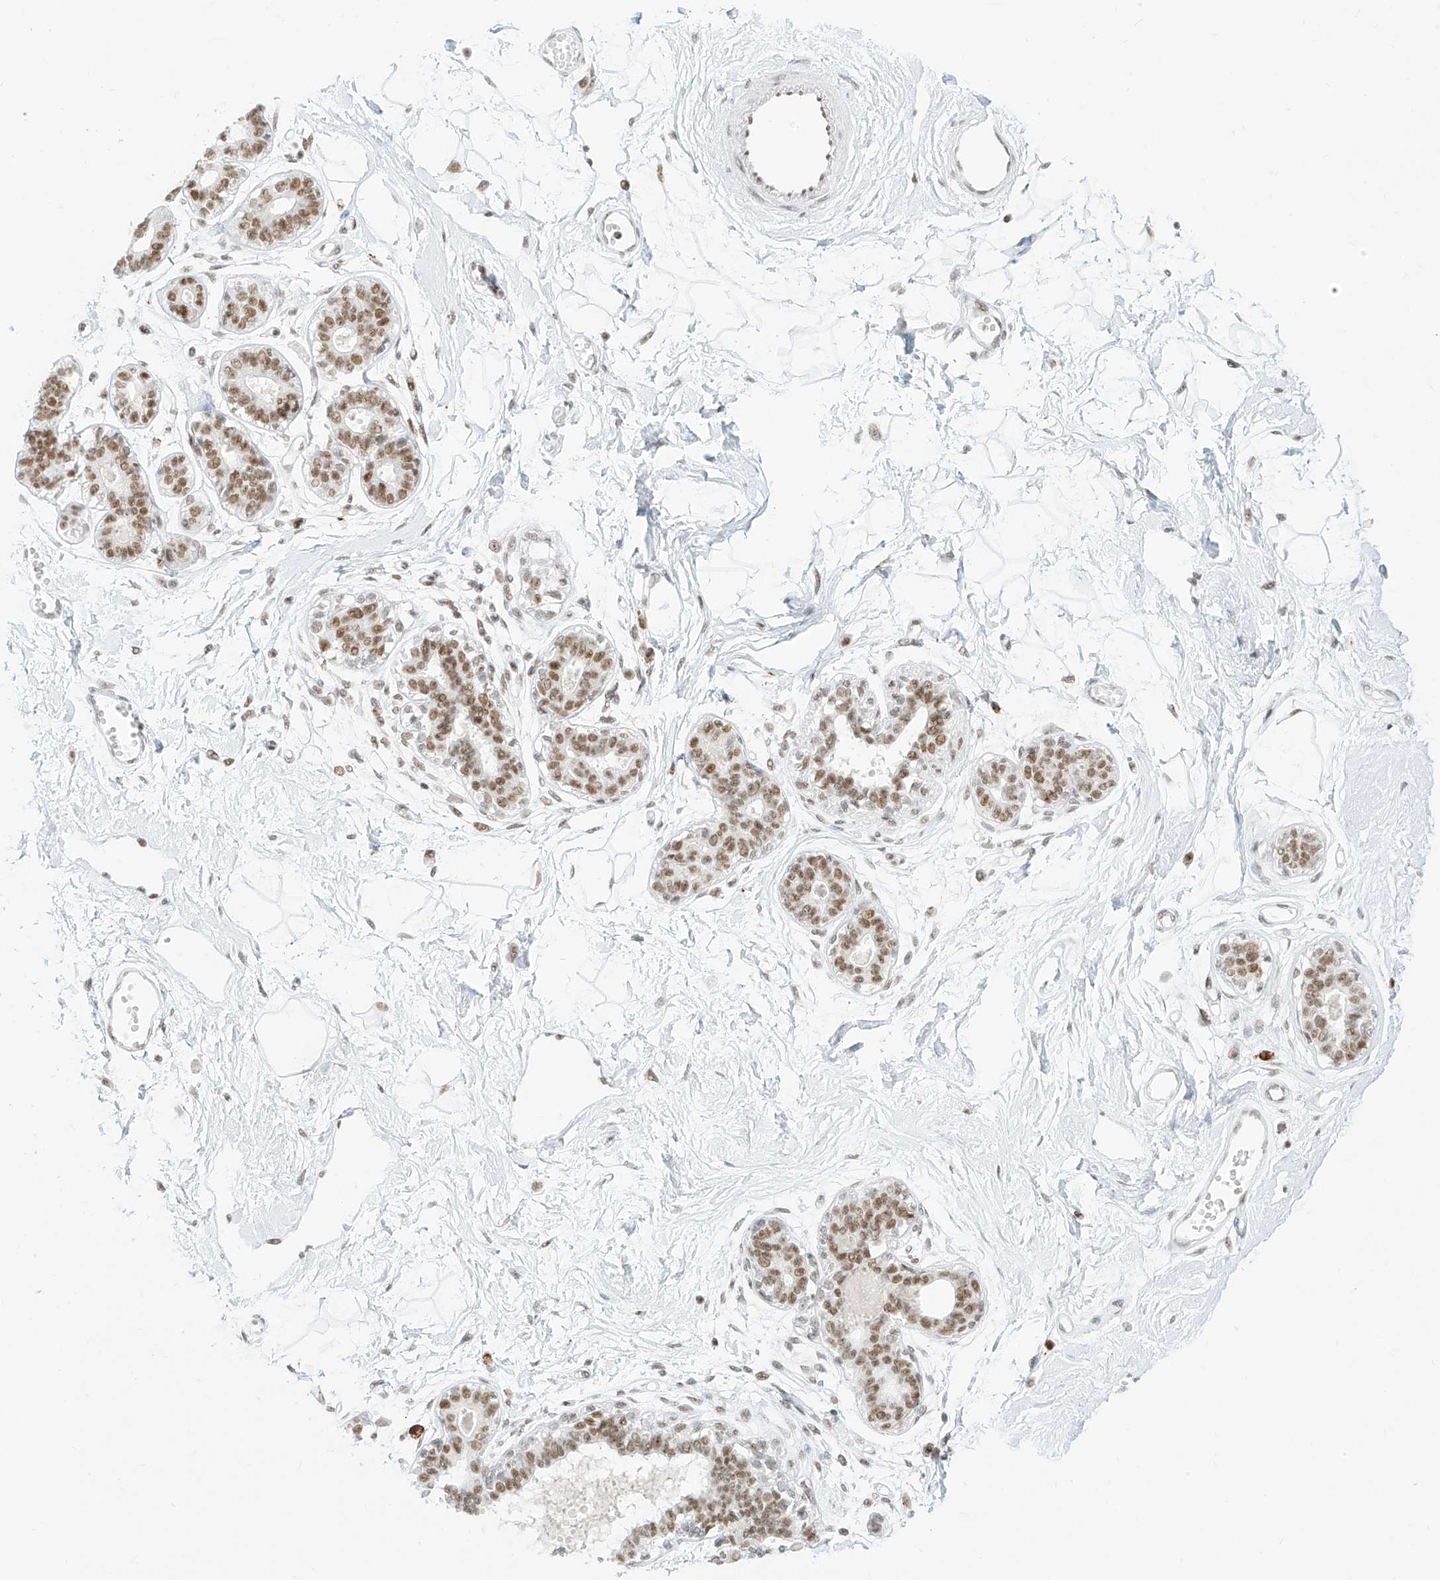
{"staining": {"intensity": "moderate", "quantity": "25%-75%", "location": "nuclear"}, "tissue": "breast", "cell_type": "Adipocytes", "image_type": "normal", "snomed": [{"axis": "morphology", "description": "Normal tissue, NOS"}, {"axis": "topography", "description": "Breast"}], "caption": "Breast stained with DAB (3,3'-diaminobenzidine) immunohistochemistry (IHC) reveals medium levels of moderate nuclear staining in about 25%-75% of adipocytes. Ihc stains the protein in brown and the nuclei are stained blue.", "gene": "SUPT5H", "patient": {"sex": "female", "age": 45}}